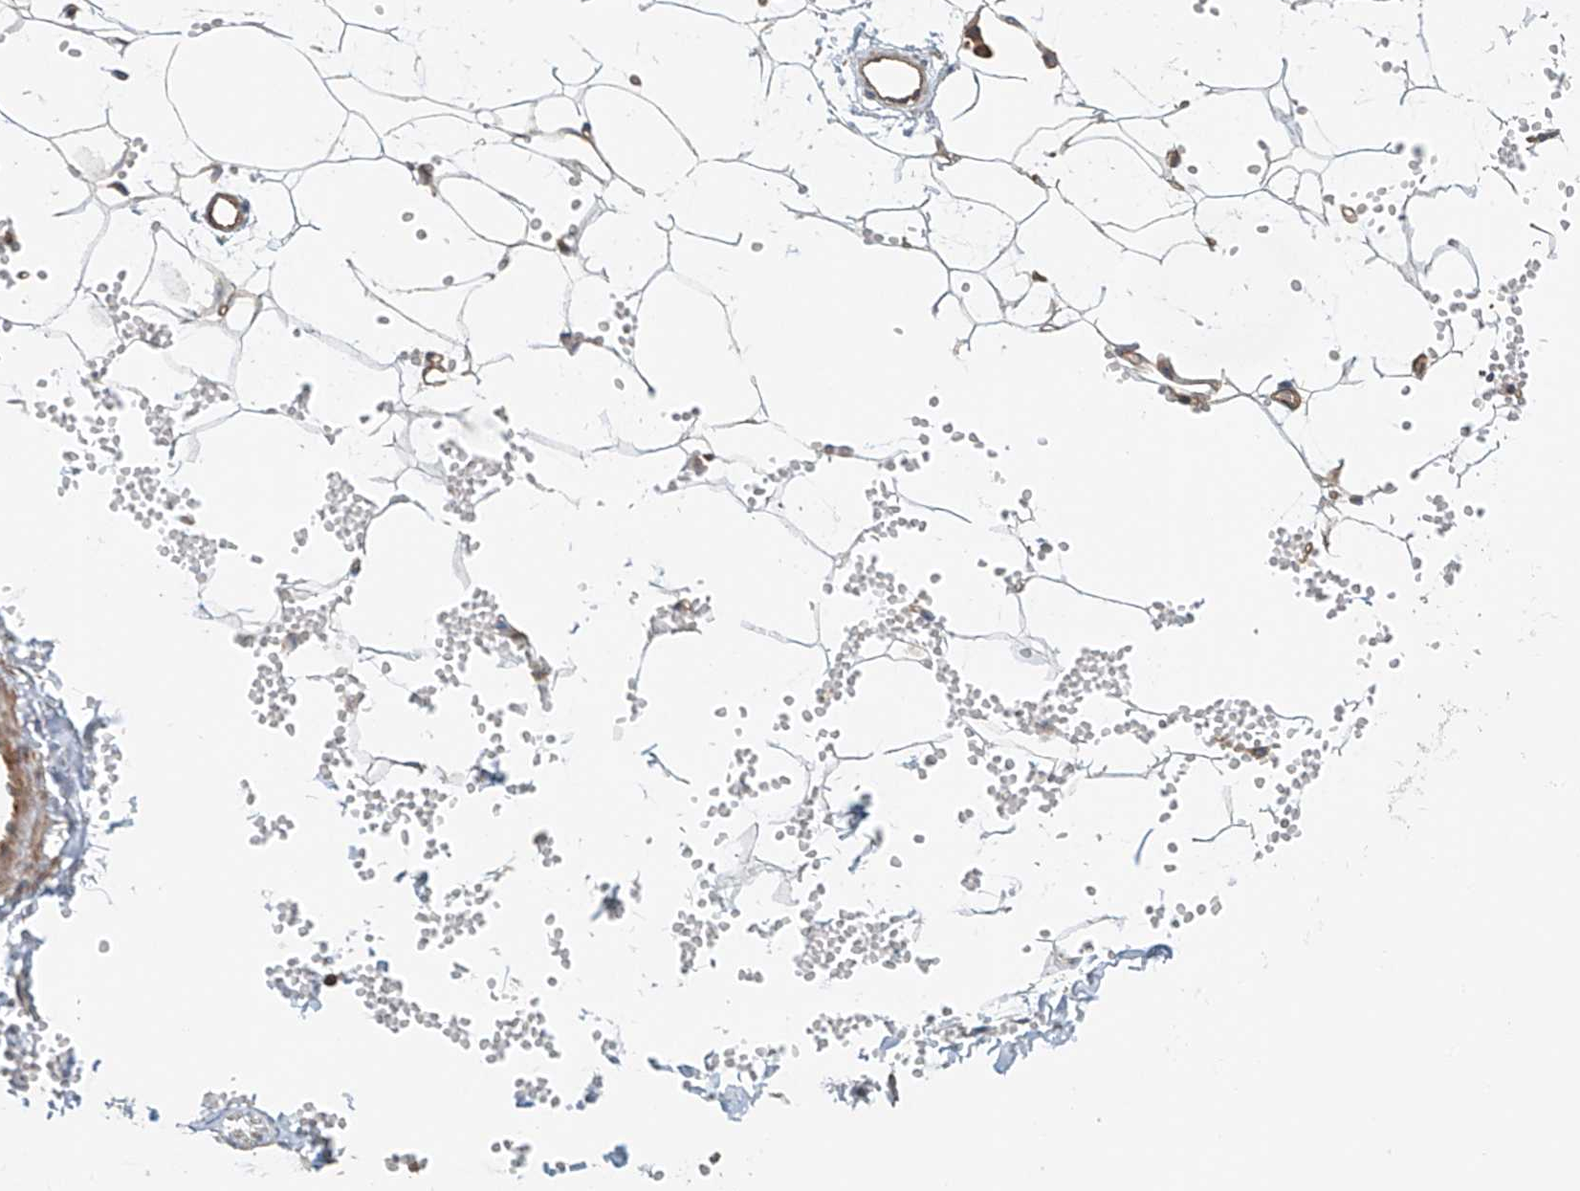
{"staining": {"intensity": "negative", "quantity": "none", "location": "none"}, "tissue": "adipose tissue", "cell_type": "Adipocytes", "image_type": "normal", "snomed": [{"axis": "morphology", "description": "Normal tissue, NOS"}, {"axis": "topography", "description": "Breast"}], "caption": "Immunohistochemistry (IHC) of unremarkable human adipose tissue exhibits no staining in adipocytes. The staining is performed using DAB (3,3'-diaminobenzidine) brown chromogen with nuclei counter-stained in using hematoxylin.", "gene": "FRYL", "patient": {"sex": "female", "age": 23}}